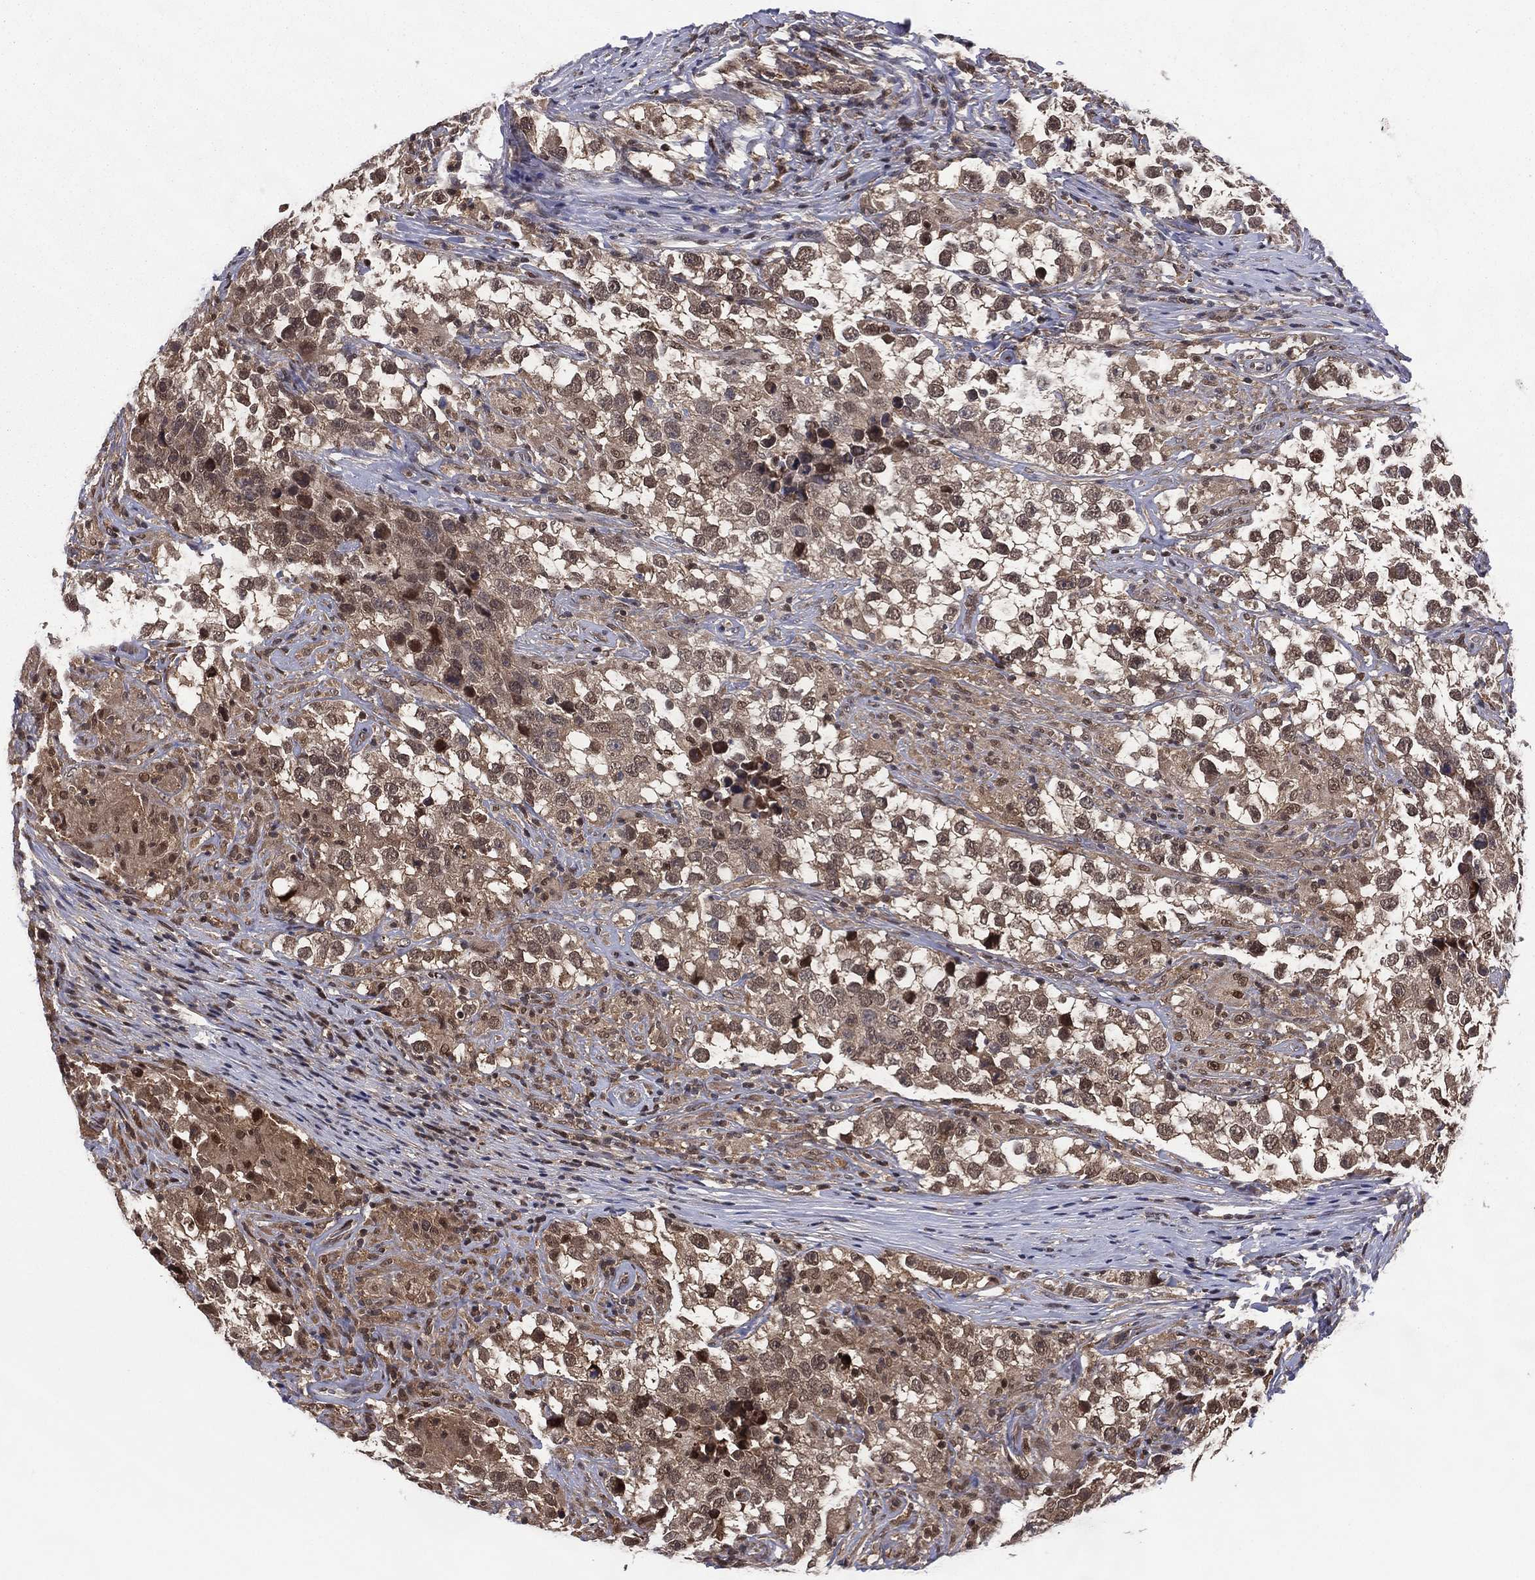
{"staining": {"intensity": "moderate", "quantity": "25%-75%", "location": "cytoplasmic/membranous,nuclear"}, "tissue": "testis cancer", "cell_type": "Tumor cells", "image_type": "cancer", "snomed": [{"axis": "morphology", "description": "Seminoma, NOS"}, {"axis": "topography", "description": "Testis"}], "caption": "DAB (3,3'-diaminobenzidine) immunohistochemical staining of testis cancer (seminoma) displays moderate cytoplasmic/membranous and nuclear protein expression in approximately 25%-75% of tumor cells.", "gene": "ICOSLG", "patient": {"sex": "male", "age": 46}}